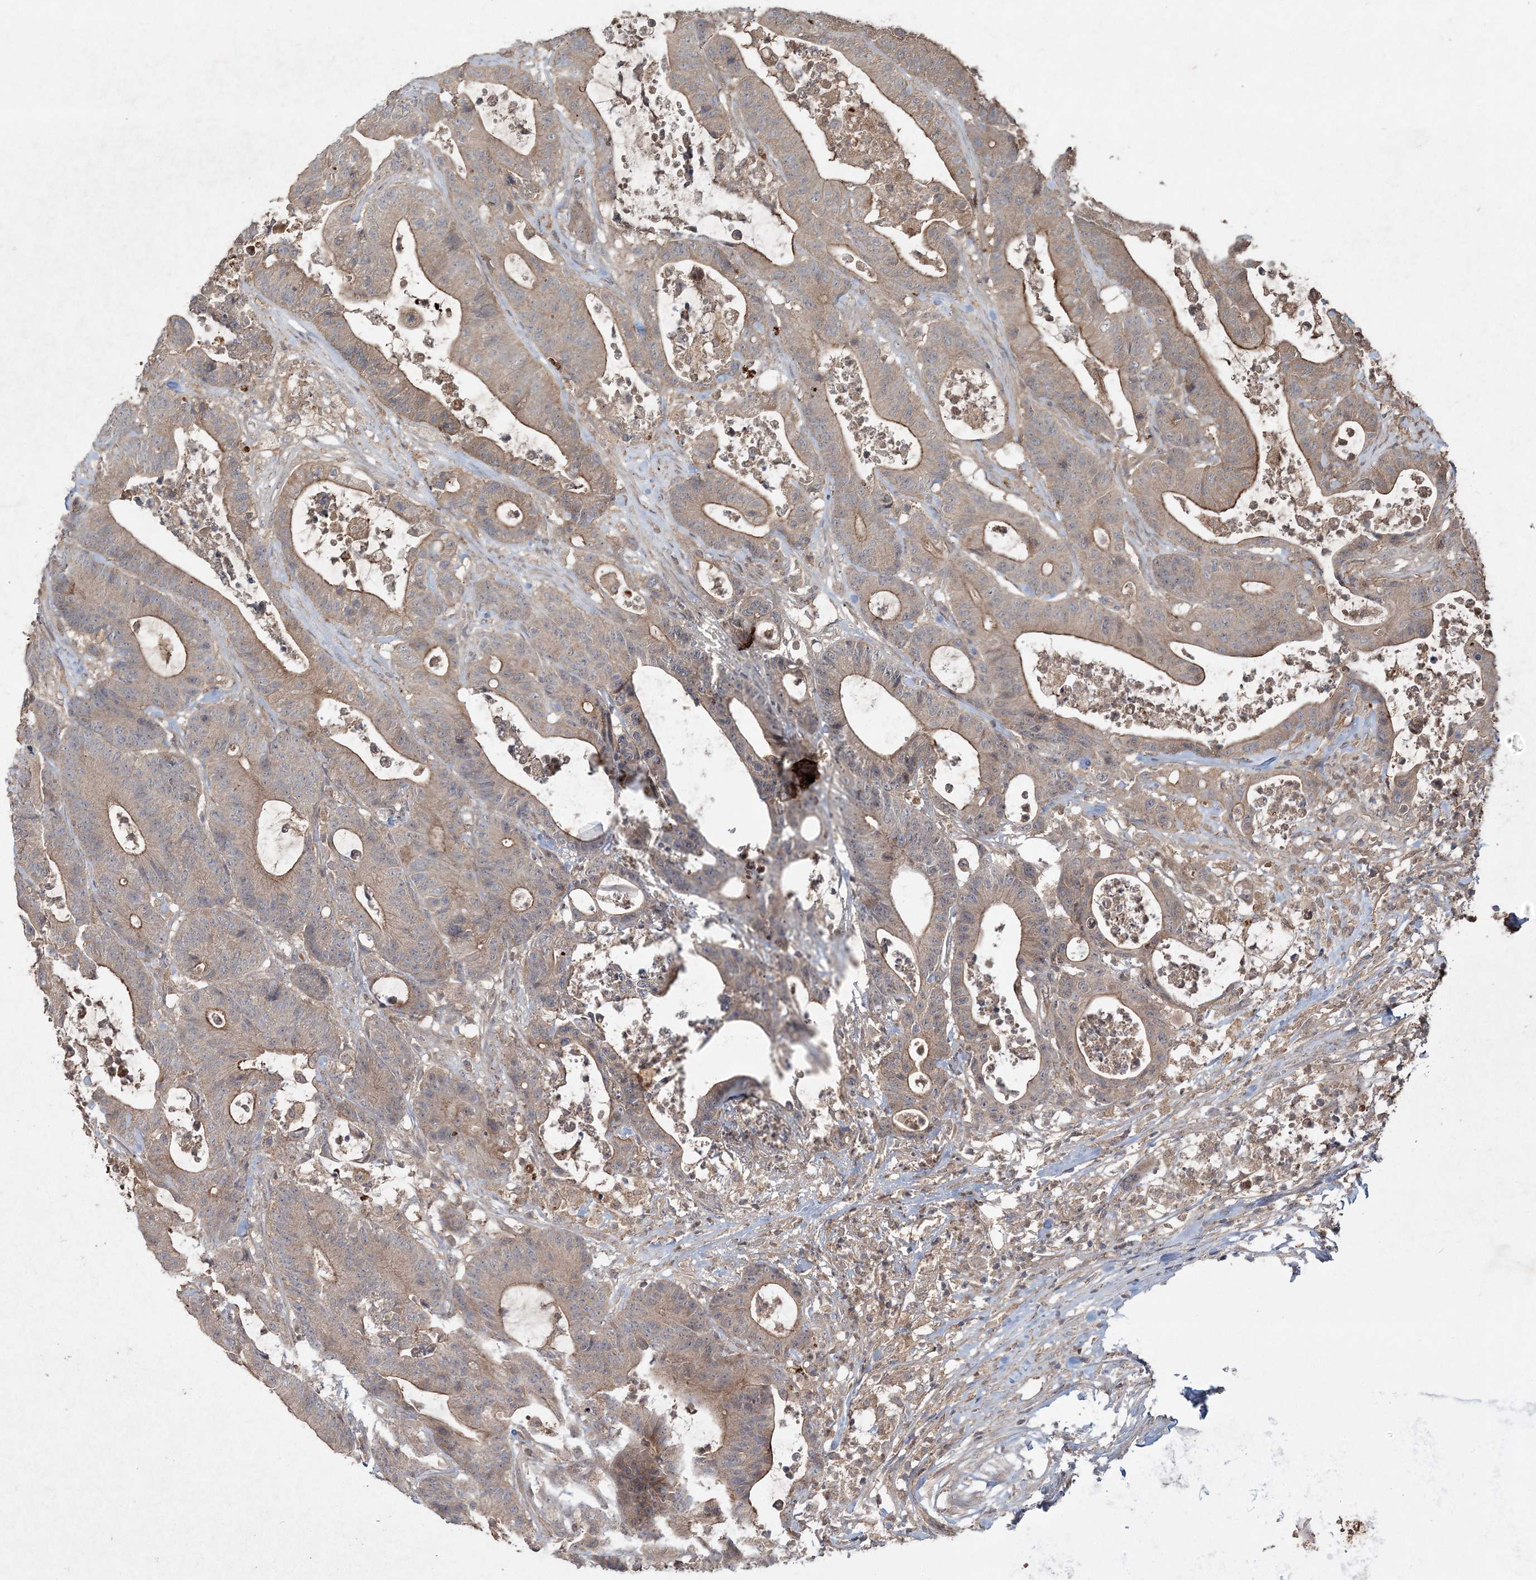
{"staining": {"intensity": "moderate", "quantity": ">75%", "location": "cytoplasmic/membranous"}, "tissue": "colorectal cancer", "cell_type": "Tumor cells", "image_type": "cancer", "snomed": [{"axis": "morphology", "description": "Adenocarcinoma, NOS"}, {"axis": "topography", "description": "Colon"}], "caption": "DAB (3,3'-diaminobenzidine) immunohistochemical staining of colorectal cancer reveals moderate cytoplasmic/membranous protein staining in approximately >75% of tumor cells.", "gene": "SPRY1", "patient": {"sex": "female", "age": 84}}